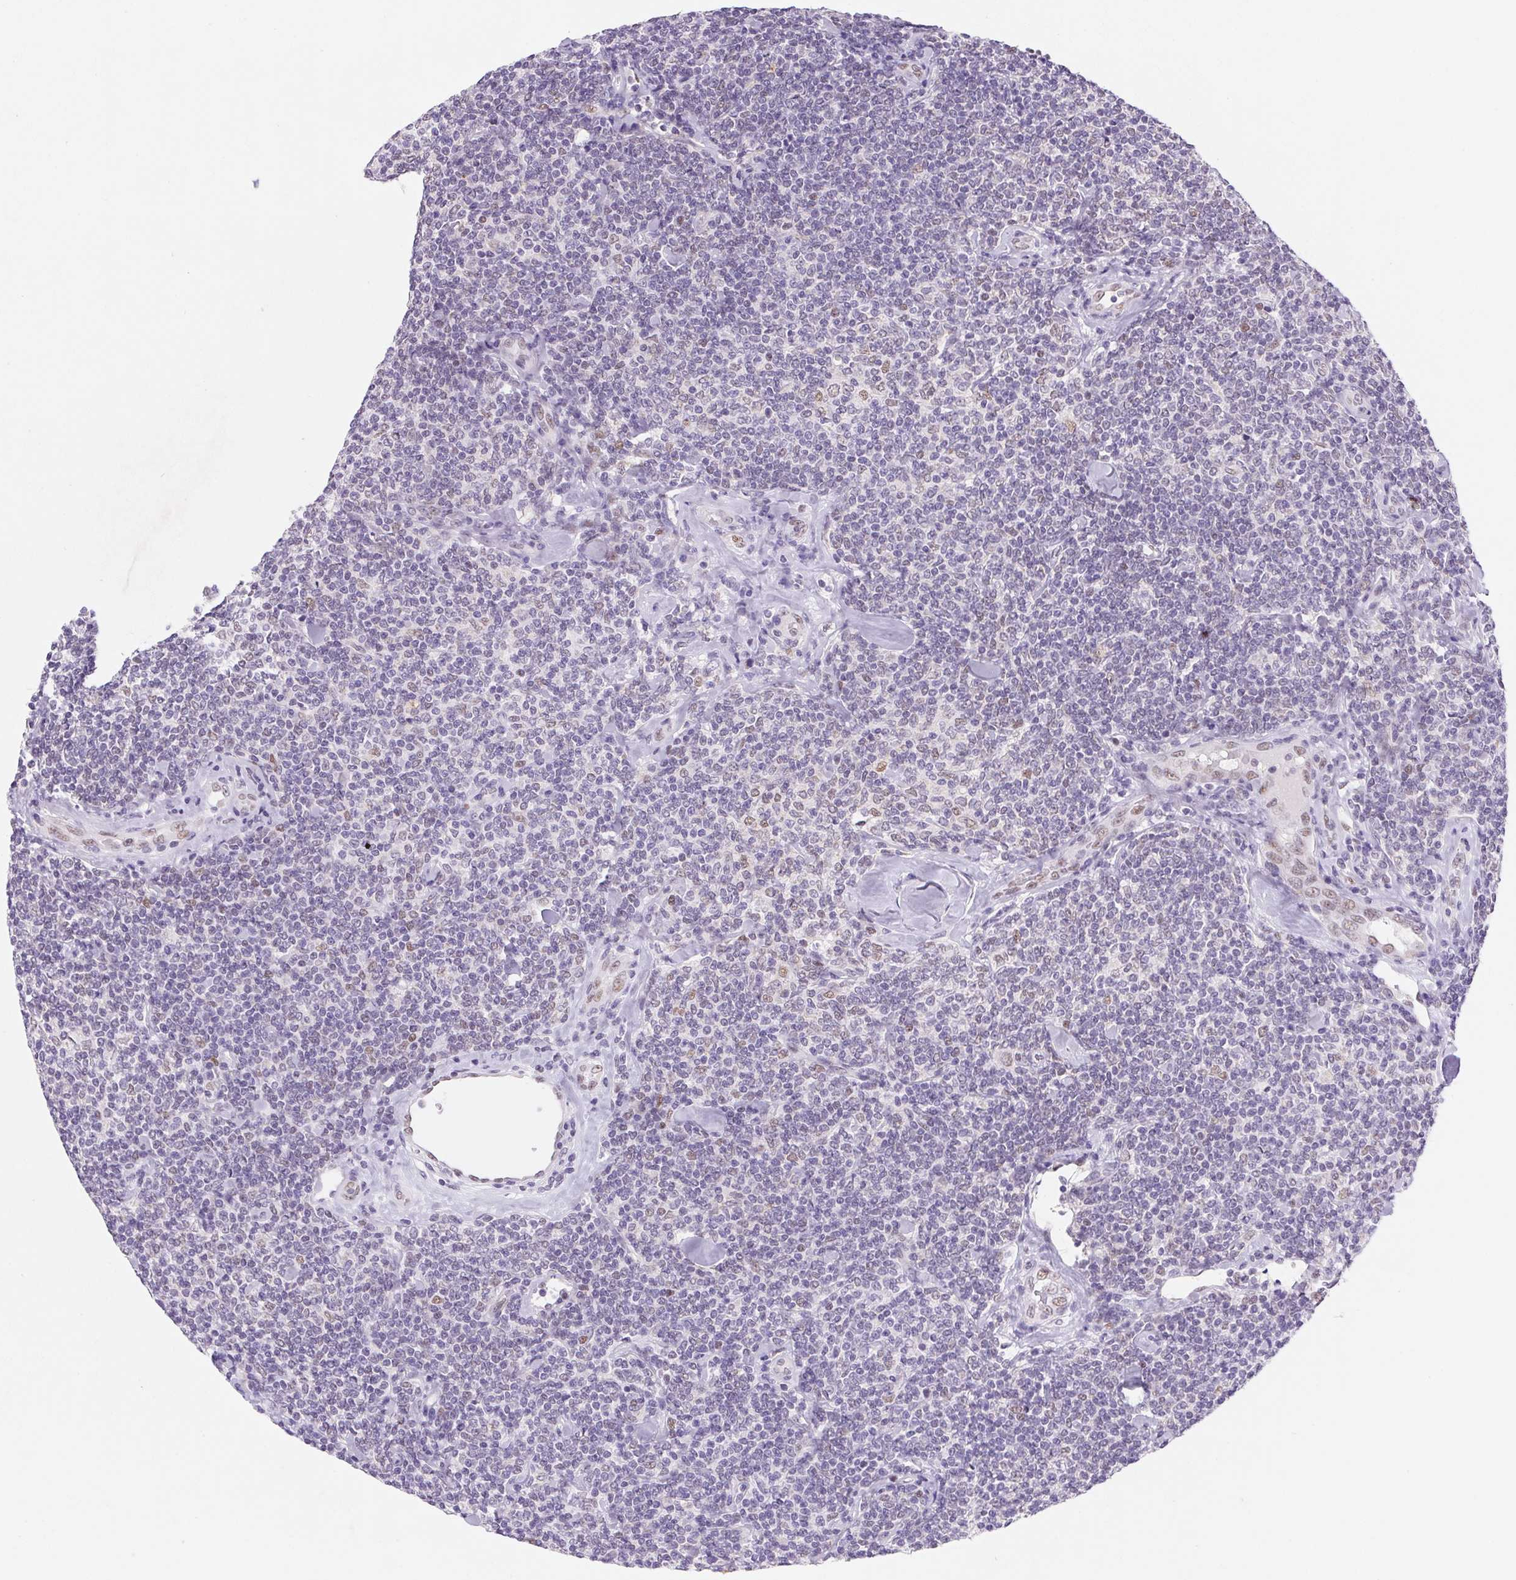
{"staining": {"intensity": "negative", "quantity": "none", "location": "none"}, "tissue": "lymphoma", "cell_type": "Tumor cells", "image_type": "cancer", "snomed": [{"axis": "morphology", "description": "Malignant lymphoma, non-Hodgkin's type, Low grade"}, {"axis": "topography", "description": "Lymph node"}], "caption": "Immunohistochemistry (IHC) image of human lymphoma stained for a protein (brown), which displays no expression in tumor cells.", "gene": "DPPA5", "patient": {"sex": "female", "age": 56}}